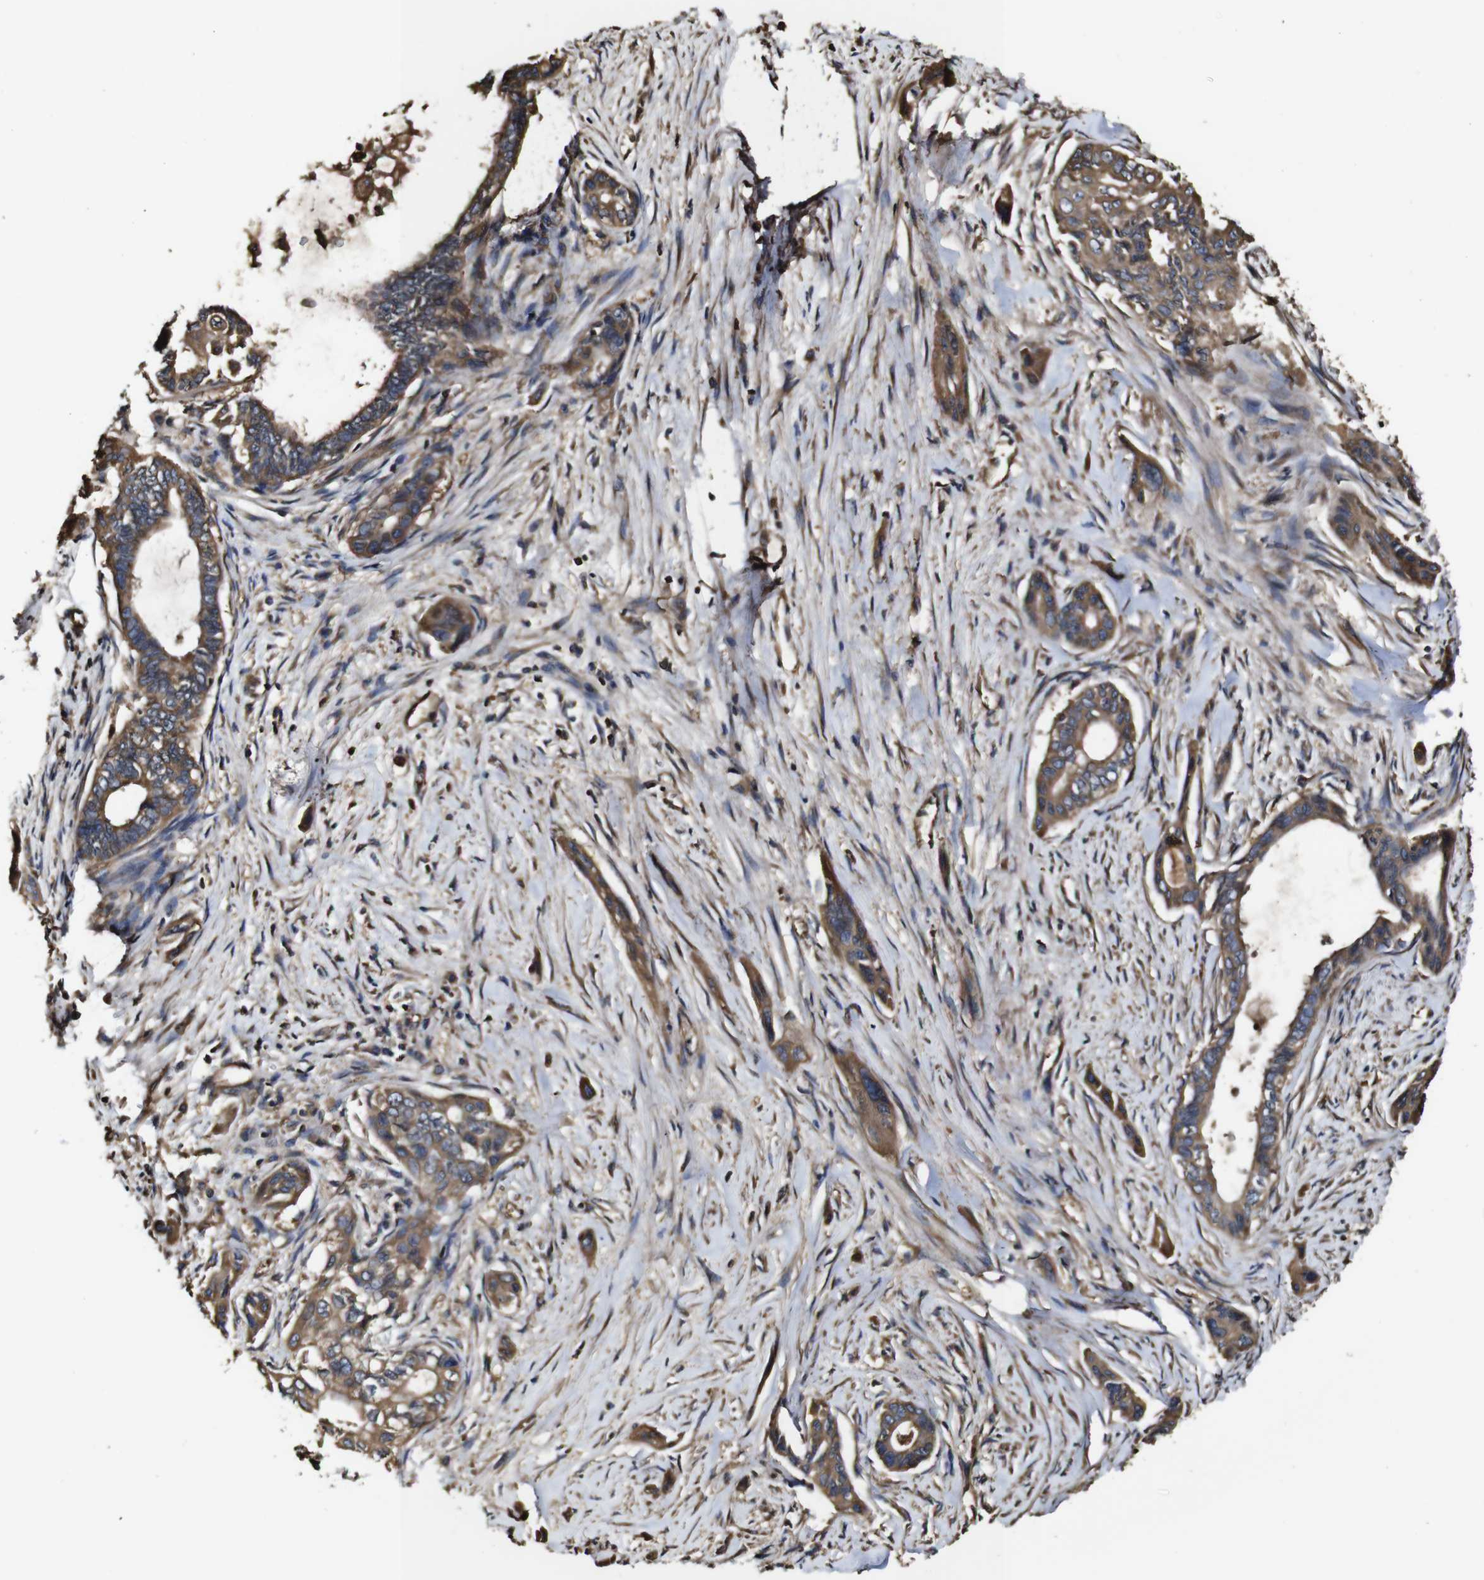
{"staining": {"intensity": "moderate", "quantity": ">75%", "location": "cytoplasmic/membranous"}, "tissue": "pancreatic cancer", "cell_type": "Tumor cells", "image_type": "cancer", "snomed": [{"axis": "morphology", "description": "Adenocarcinoma, NOS"}, {"axis": "topography", "description": "Pancreas"}], "caption": "DAB (3,3'-diaminobenzidine) immunohistochemical staining of human adenocarcinoma (pancreatic) reveals moderate cytoplasmic/membranous protein positivity in approximately >75% of tumor cells.", "gene": "MSN", "patient": {"sex": "male", "age": 73}}